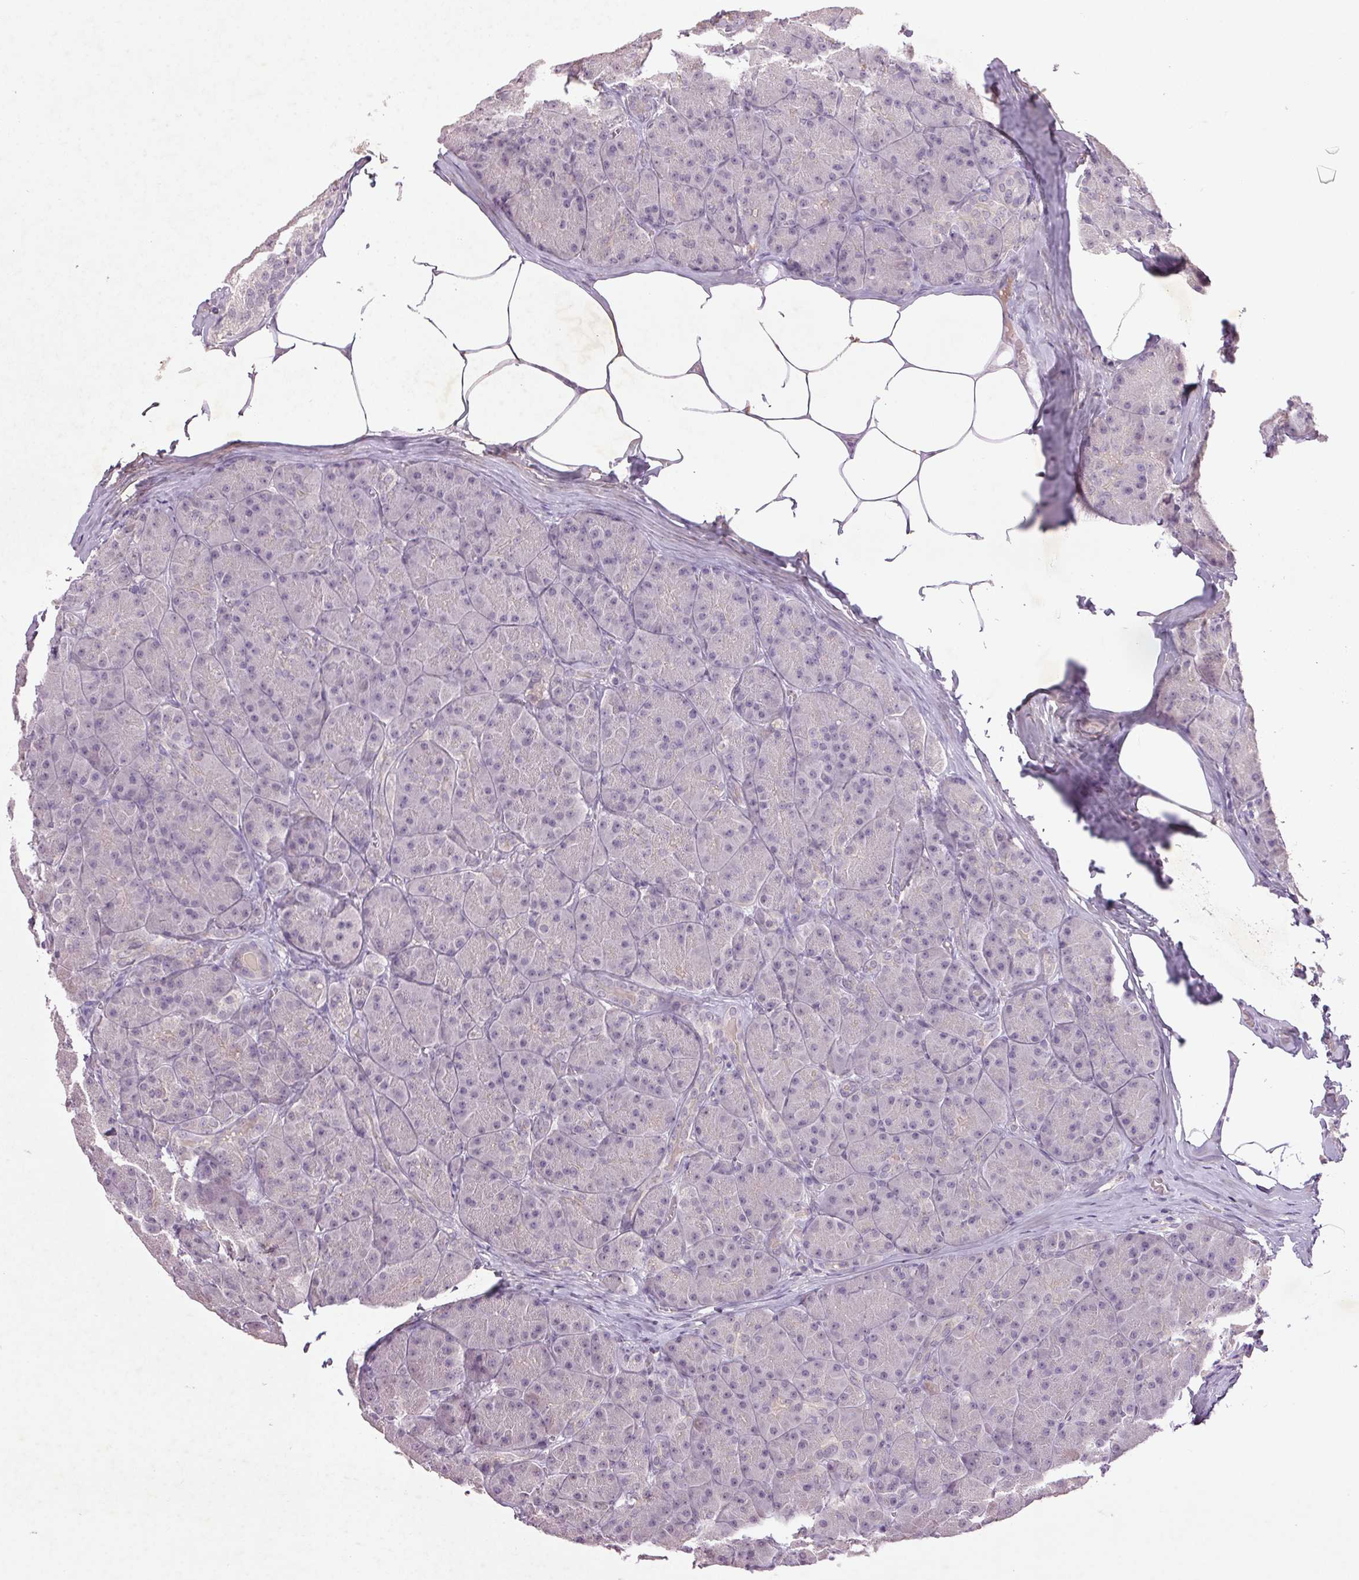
{"staining": {"intensity": "negative", "quantity": "none", "location": "none"}, "tissue": "pancreas", "cell_type": "Exocrine glandular cells", "image_type": "normal", "snomed": [{"axis": "morphology", "description": "Normal tissue, NOS"}, {"axis": "topography", "description": "Pancreas"}], "caption": "The photomicrograph shows no staining of exocrine glandular cells in unremarkable pancreas. (Stains: DAB (3,3'-diaminobenzidine) immunohistochemistry (IHC) with hematoxylin counter stain, Microscopy: brightfield microscopy at high magnification).", "gene": "FAM168B", "patient": {"sex": "male", "age": 57}}